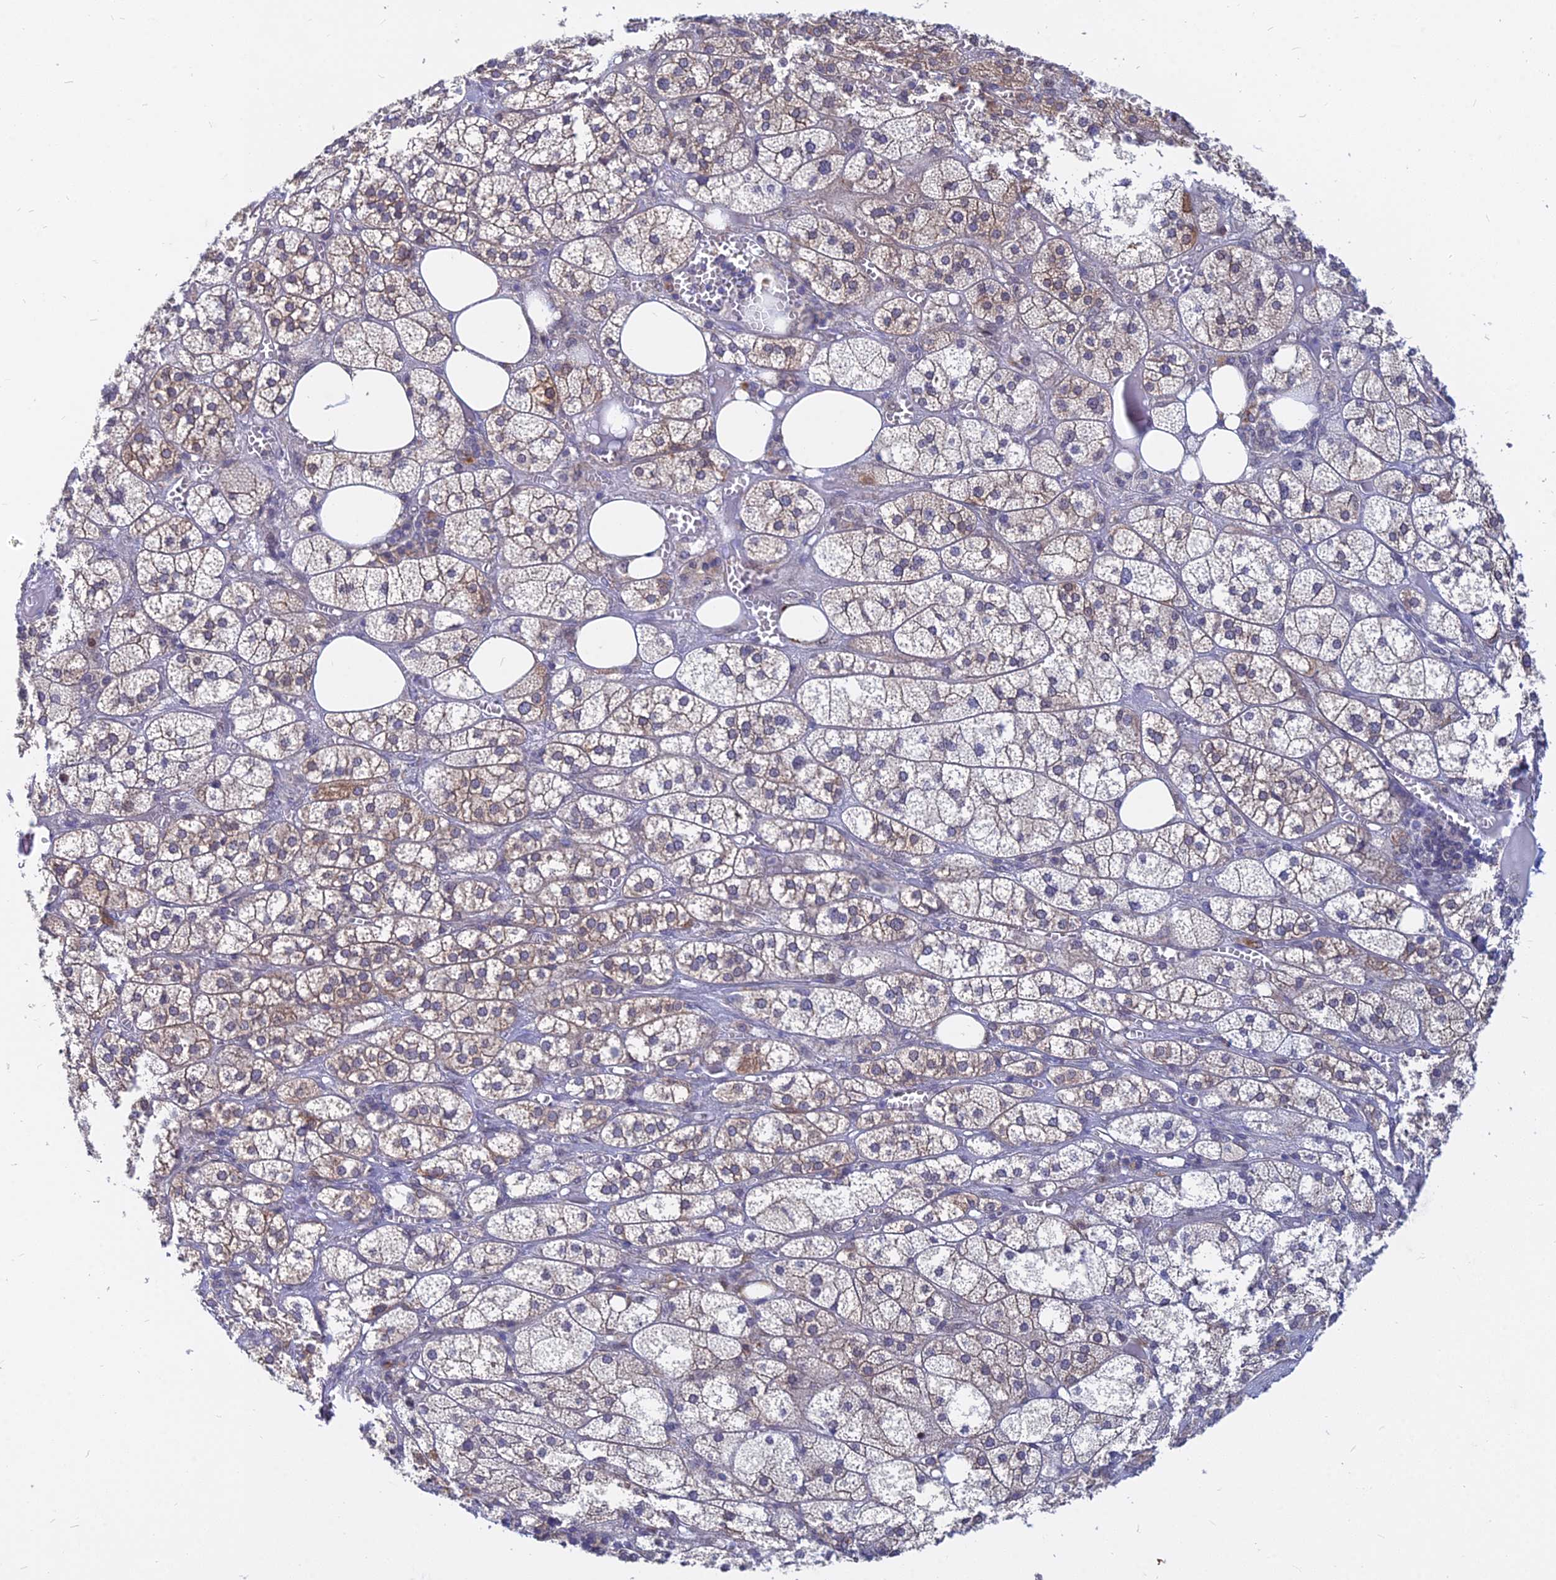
{"staining": {"intensity": "weak", "quantity": ">75%", "location": "cytoplasmic/membranous"}, "tissue": "adrenal gland", "cell_type": "Glandular cells", "image_type": "normal", "snomed": [{"axis": "morphology", "description": "Normal tissue, NOS"}, {"axis": "topography", "description": "Adrenal gland"}], "caption": "A histopathology image of adrenal gland stained for a protein exhibits weak cytoplasmic/membranous brown staining in glandular cells.", "gene": "B3GALT4", "patient": {"sex": "female", "age": 61}}